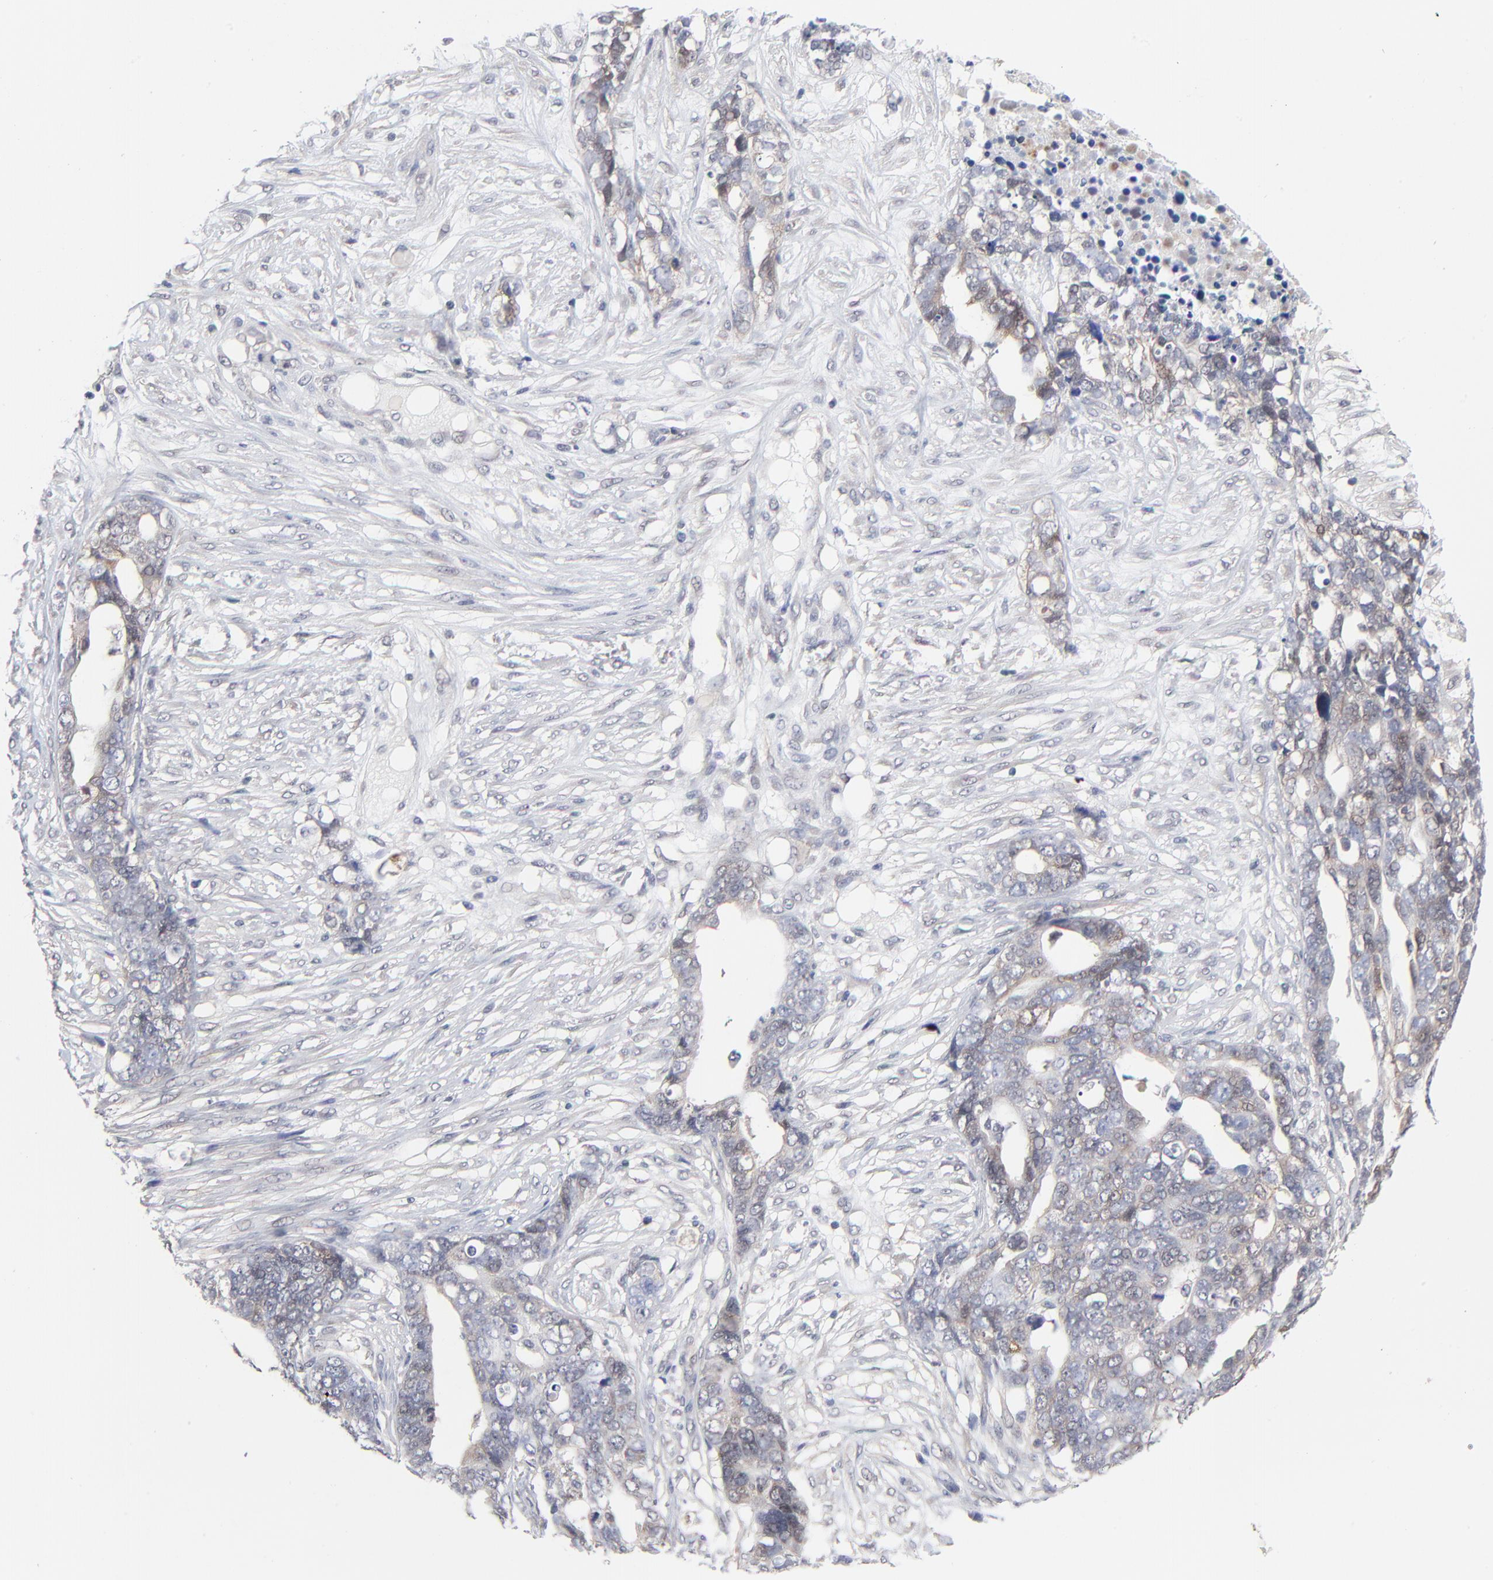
{"staining": {"intensity": "weak", "quantity": "25%-75%", "location": "cytoplasmic/membranous"}, "tissue": "ovarian cancer", "cell_type": "Tumor cells", "image_type": "cancer", "snomed": [{"axis": "morphology", "description": "Normal tissue, NOS"}, {"axis": "morphology", "description": "Cystadenocarcinoma, serous, NOS"}, {"axis": "topography", "description": "Fallopian tube"}, {"axis": "topography", "description": "Ovary"}], "caption": "Human serous cystadenocarcinoma (ovarian) stained for a protein (brown) shows weak cytoplasmic/membranous positive staining in about 25%-75% of tumor cells.", "gene": "RPS6KB1", "patient": {"sex": "female", "age": 56}}